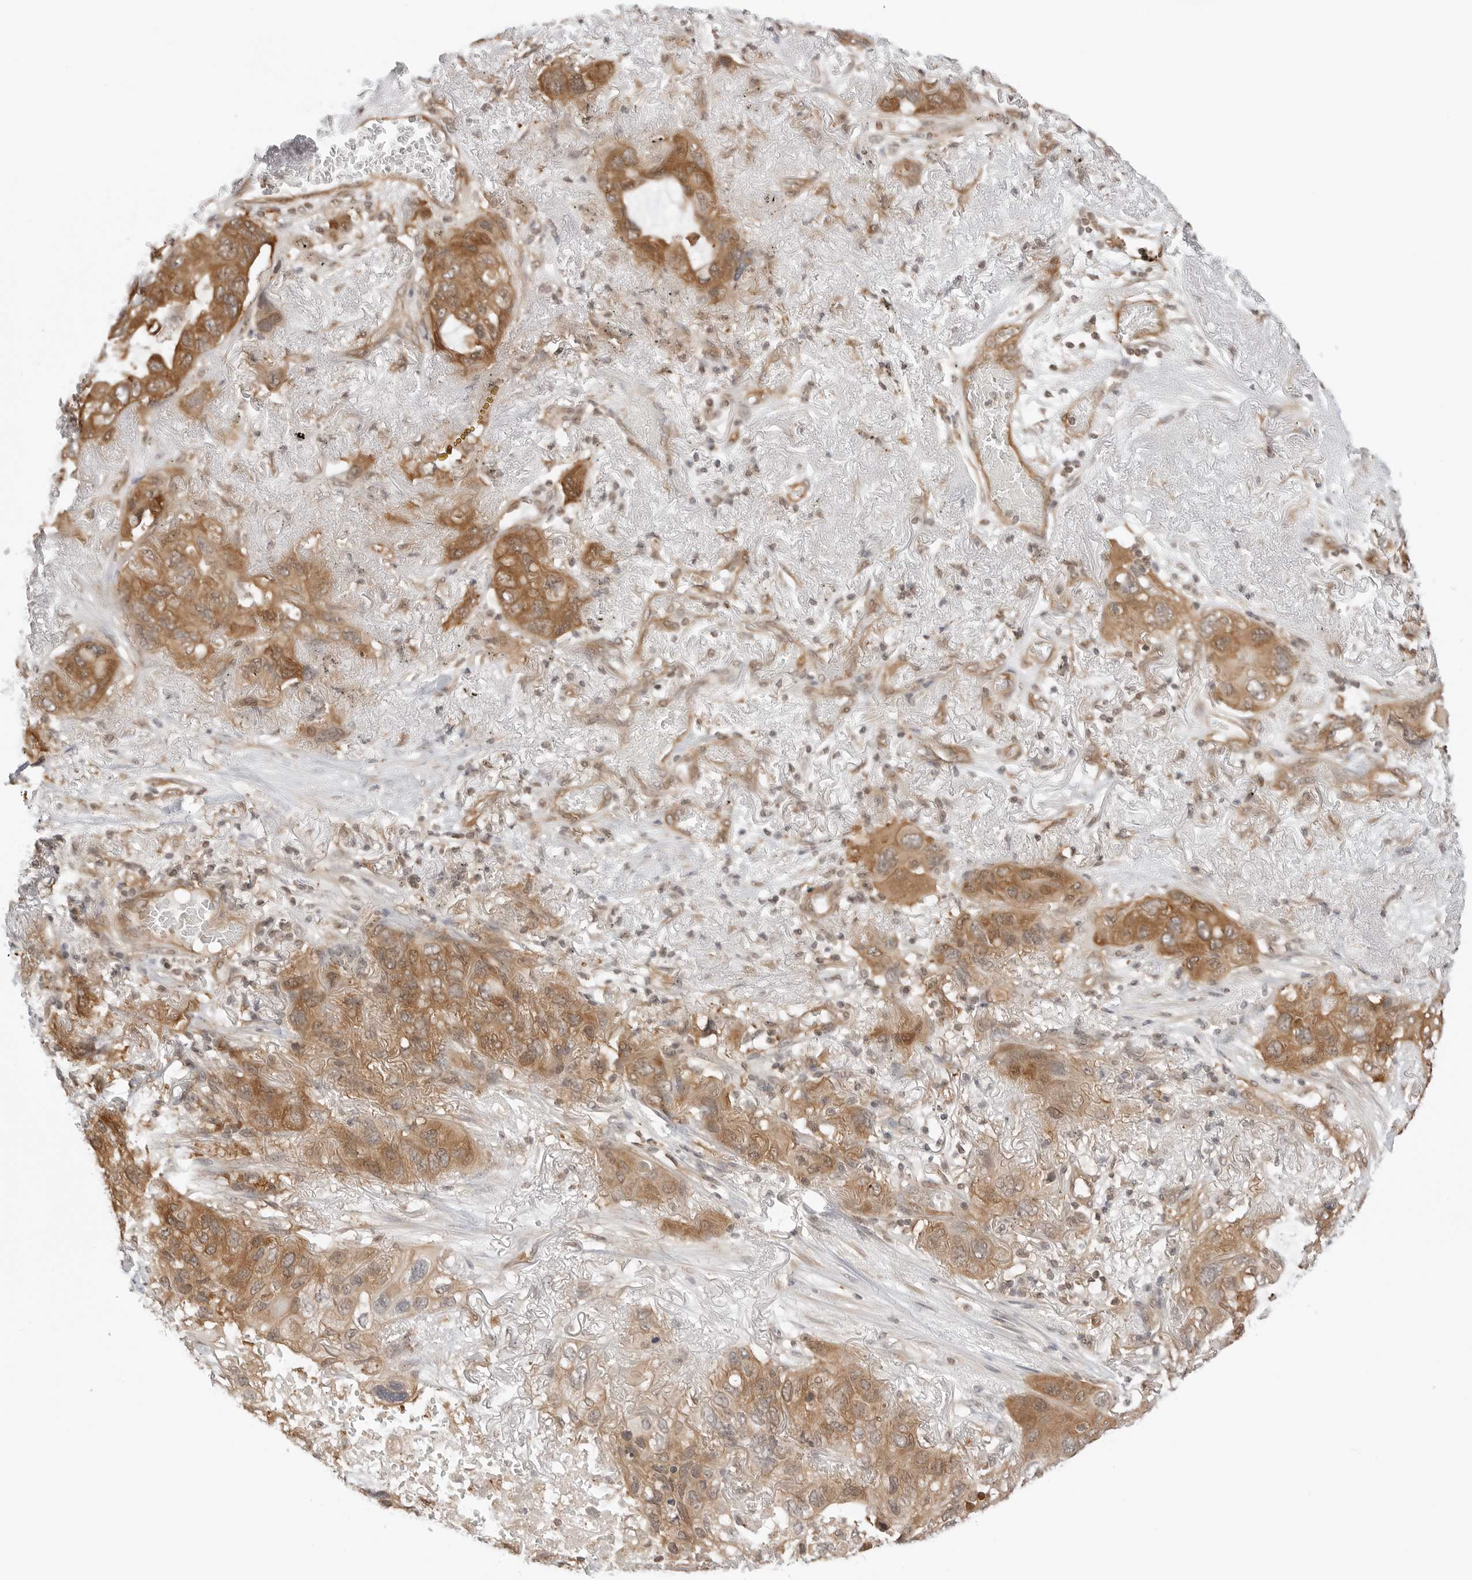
{"staining": {"intensity": "moderate", "quantity": ">75%", "location": "cytoplasmic/membranous"}, "tissue": "lung cancer", "cell_type": "Tumor cells", "image_type": "cancer", "snomed": [{"axis": "morphology", "description": "Squamous cell carcinoma, NOS"}, {"axis": "topography", "description": "Lung"}], "caption": "There is medium levels of moderate cytoplasmic/membranous staining in tumor cells of lung squamous cell carcinoma, as demonstrated by immunohistochemical staining (brown color).", "gene": "NUDC", "patient": {"sex": "female", "age": 73}}